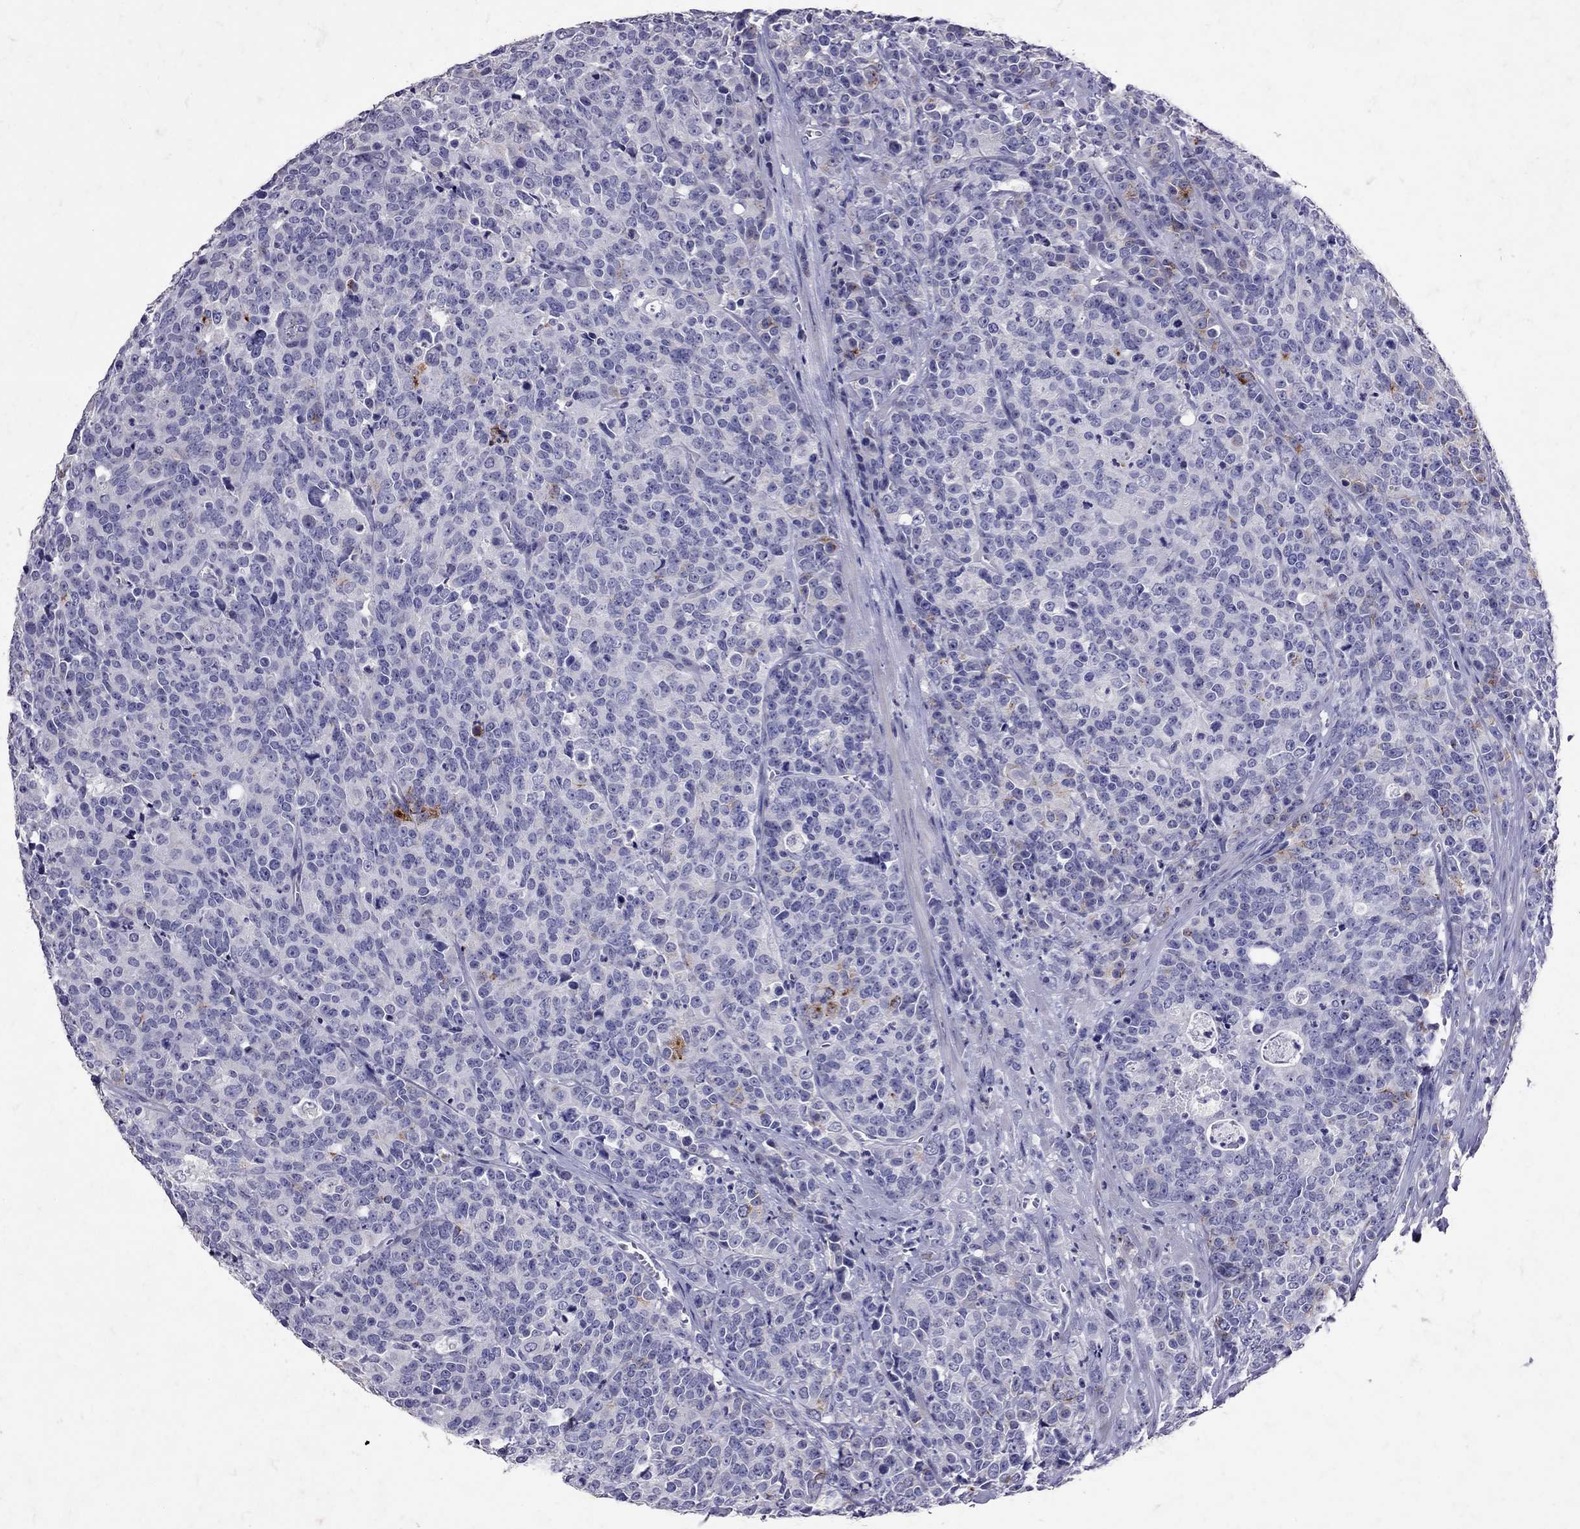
{"staining": {"intensity": "negative", "quantity": "none", "location": "none"}, "tissue": "prostate cancer", "cell_type": "Tumor cells", "image_type": "cancer", "snomed": [{"axis": "morphology", "description": "Adenocarcinoma, NOS"}, {"axis": "topography", "description": "Prostate"}], "caption": "The photomicrograph shows no significant positivity in tumor cells of prostate cancer.", "gene": "SST", "patient": {"sex": "male", "age": 67}}